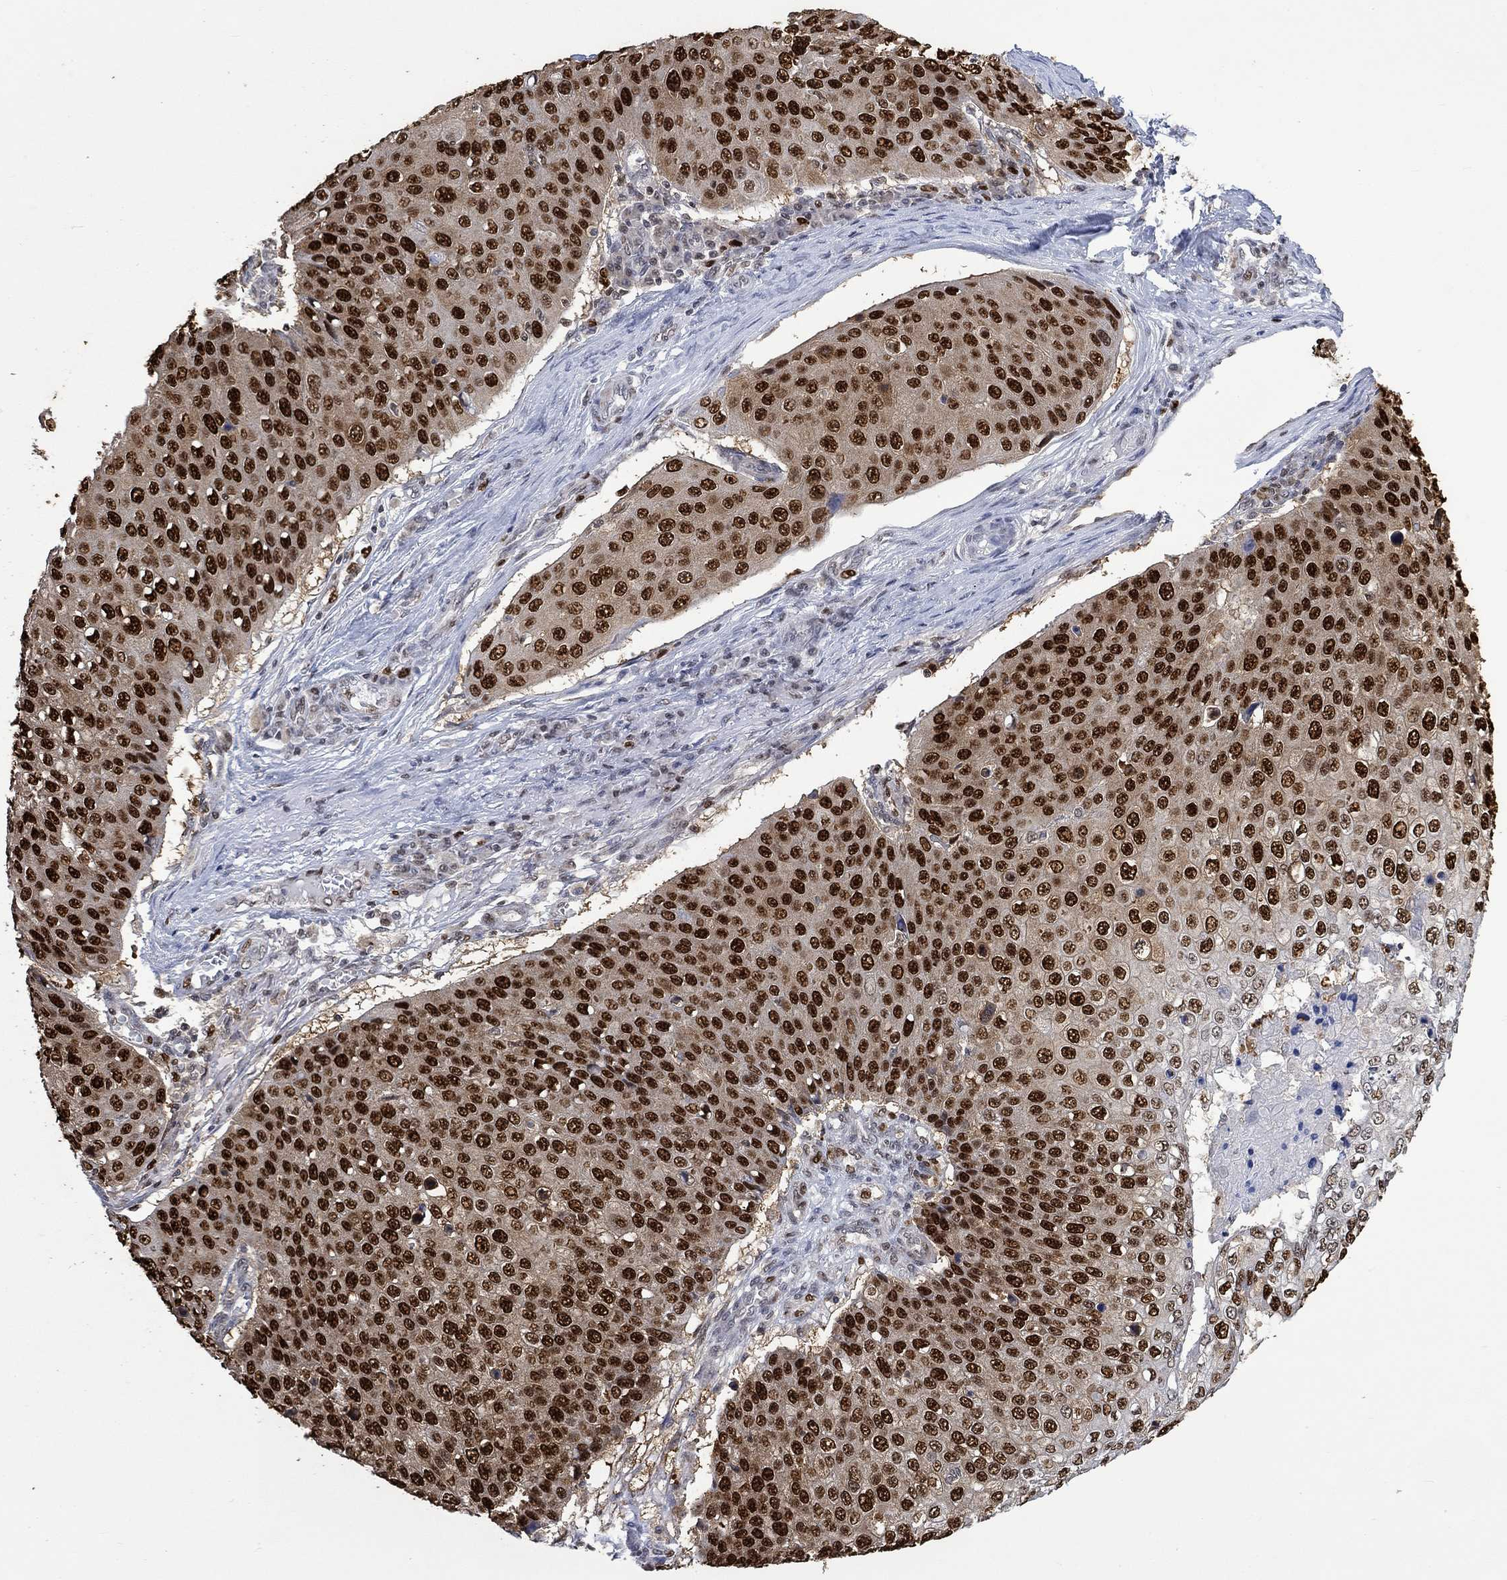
{"staining": {"intensity": "strong", "quantity": ">75%", "location": "nuclear"}, "tissue": "skin cancer", "cell_type": "Tumor cells", "image_type": "cancer", "snomed": [{"axis": "morphology", "description": "Squamous cell carcinoma, NOS"}, {"axis": "topography", "description": "Skin"}], "caption": "Brown immunohistochemical staining in skin squamous cell carcinoma reveals strong nuclear expression in about >75% of tumor cells.", "gene": "RAD54L2", "patient": {"sex": "male", "age": 71}}